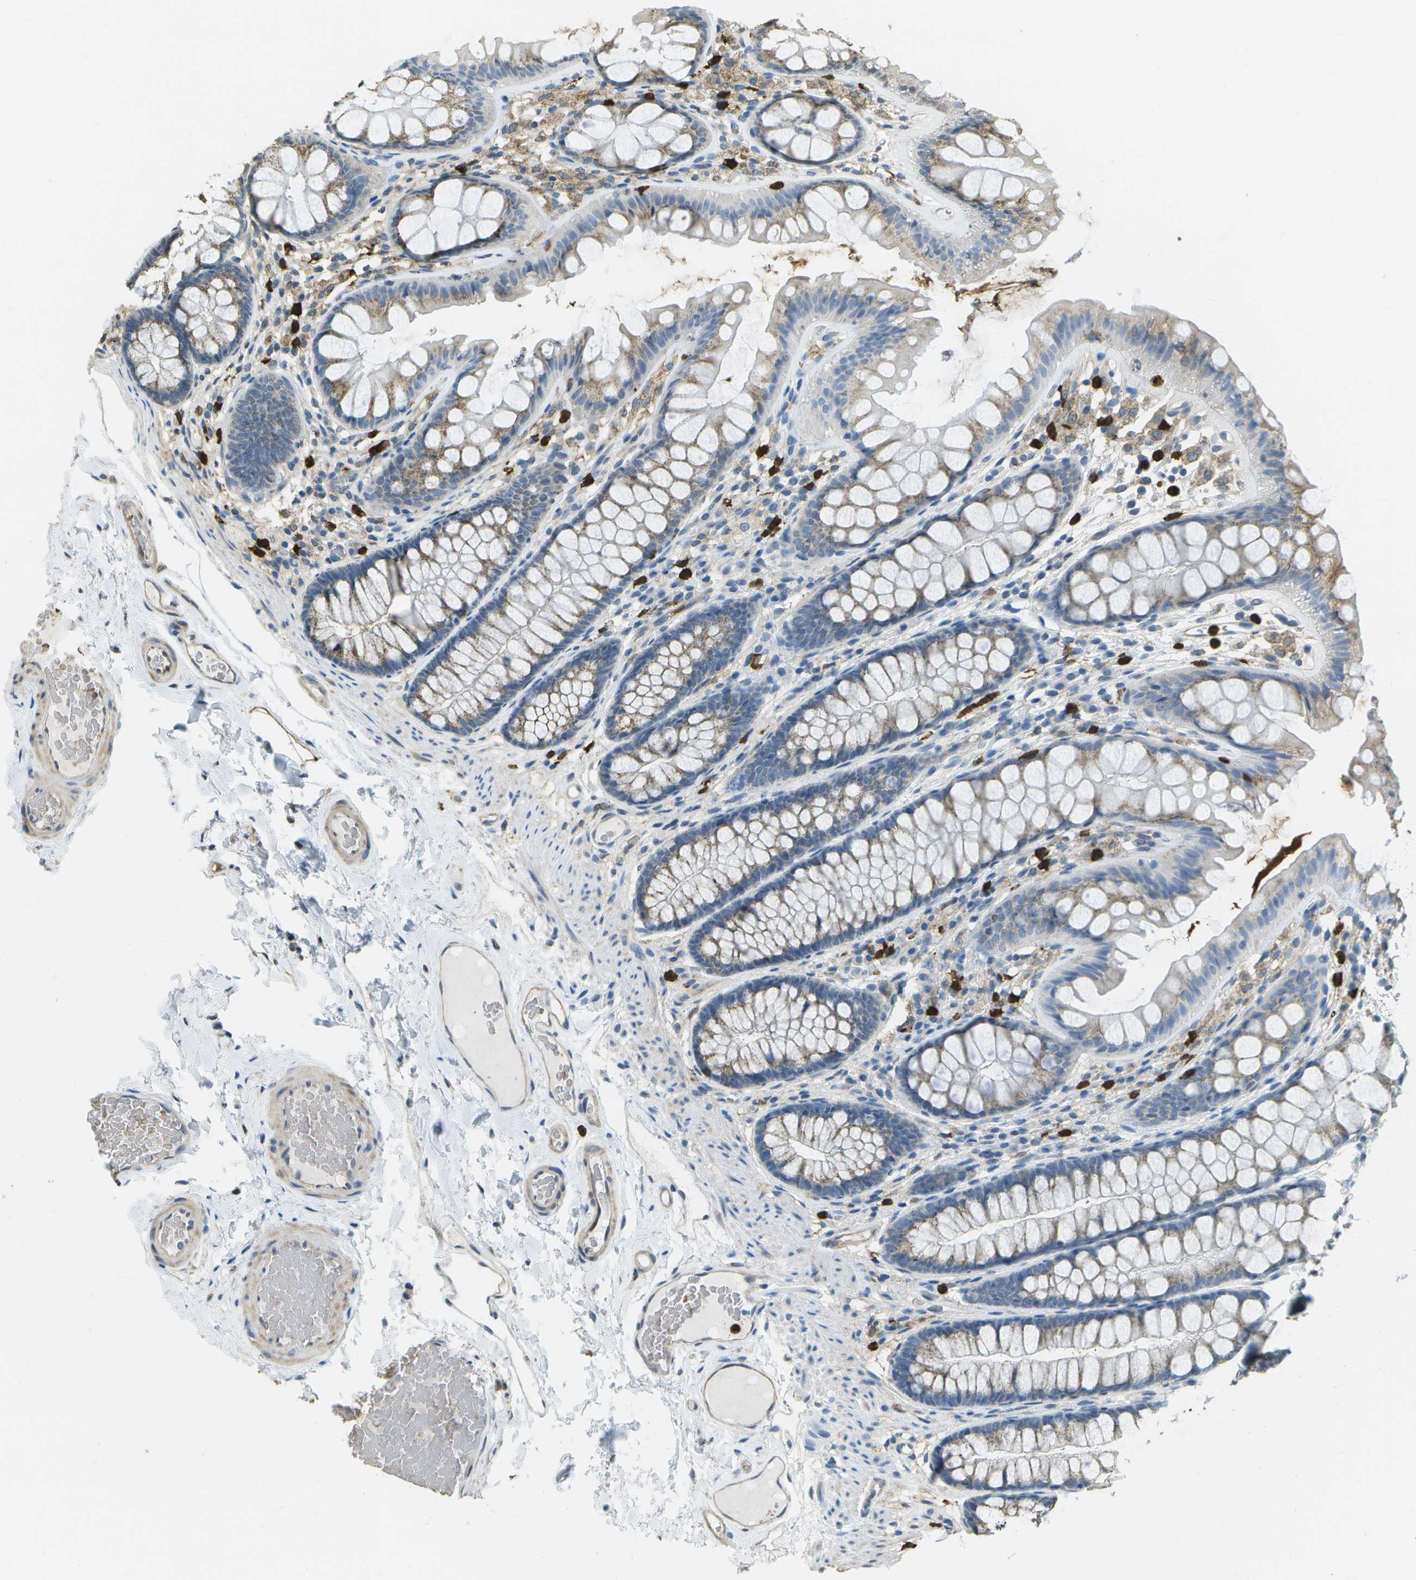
{"staining": {"intensity": "weak", "quantity": ">75%", "location": "cytoplasmic/membranous"}, "tissue": "colon", "cell_type": "Endothelial cells", "image_type": "normal", "snomed": [{"axis": "morphology", "description": "Normal tissue, NOS"}, {"axis": "topography", "description": "Colon"}], "caption": "Immunohistochemical staining of benign colon exhibits >75% levels of weak cytoplasmic/membranous protein positivity in about >75% of endothelial cells. (brown staining indicates protein expression, while blue staining denotes nuclei).", "gene": "CACHD1", "patient": {"sex": "female", "age": 56}}